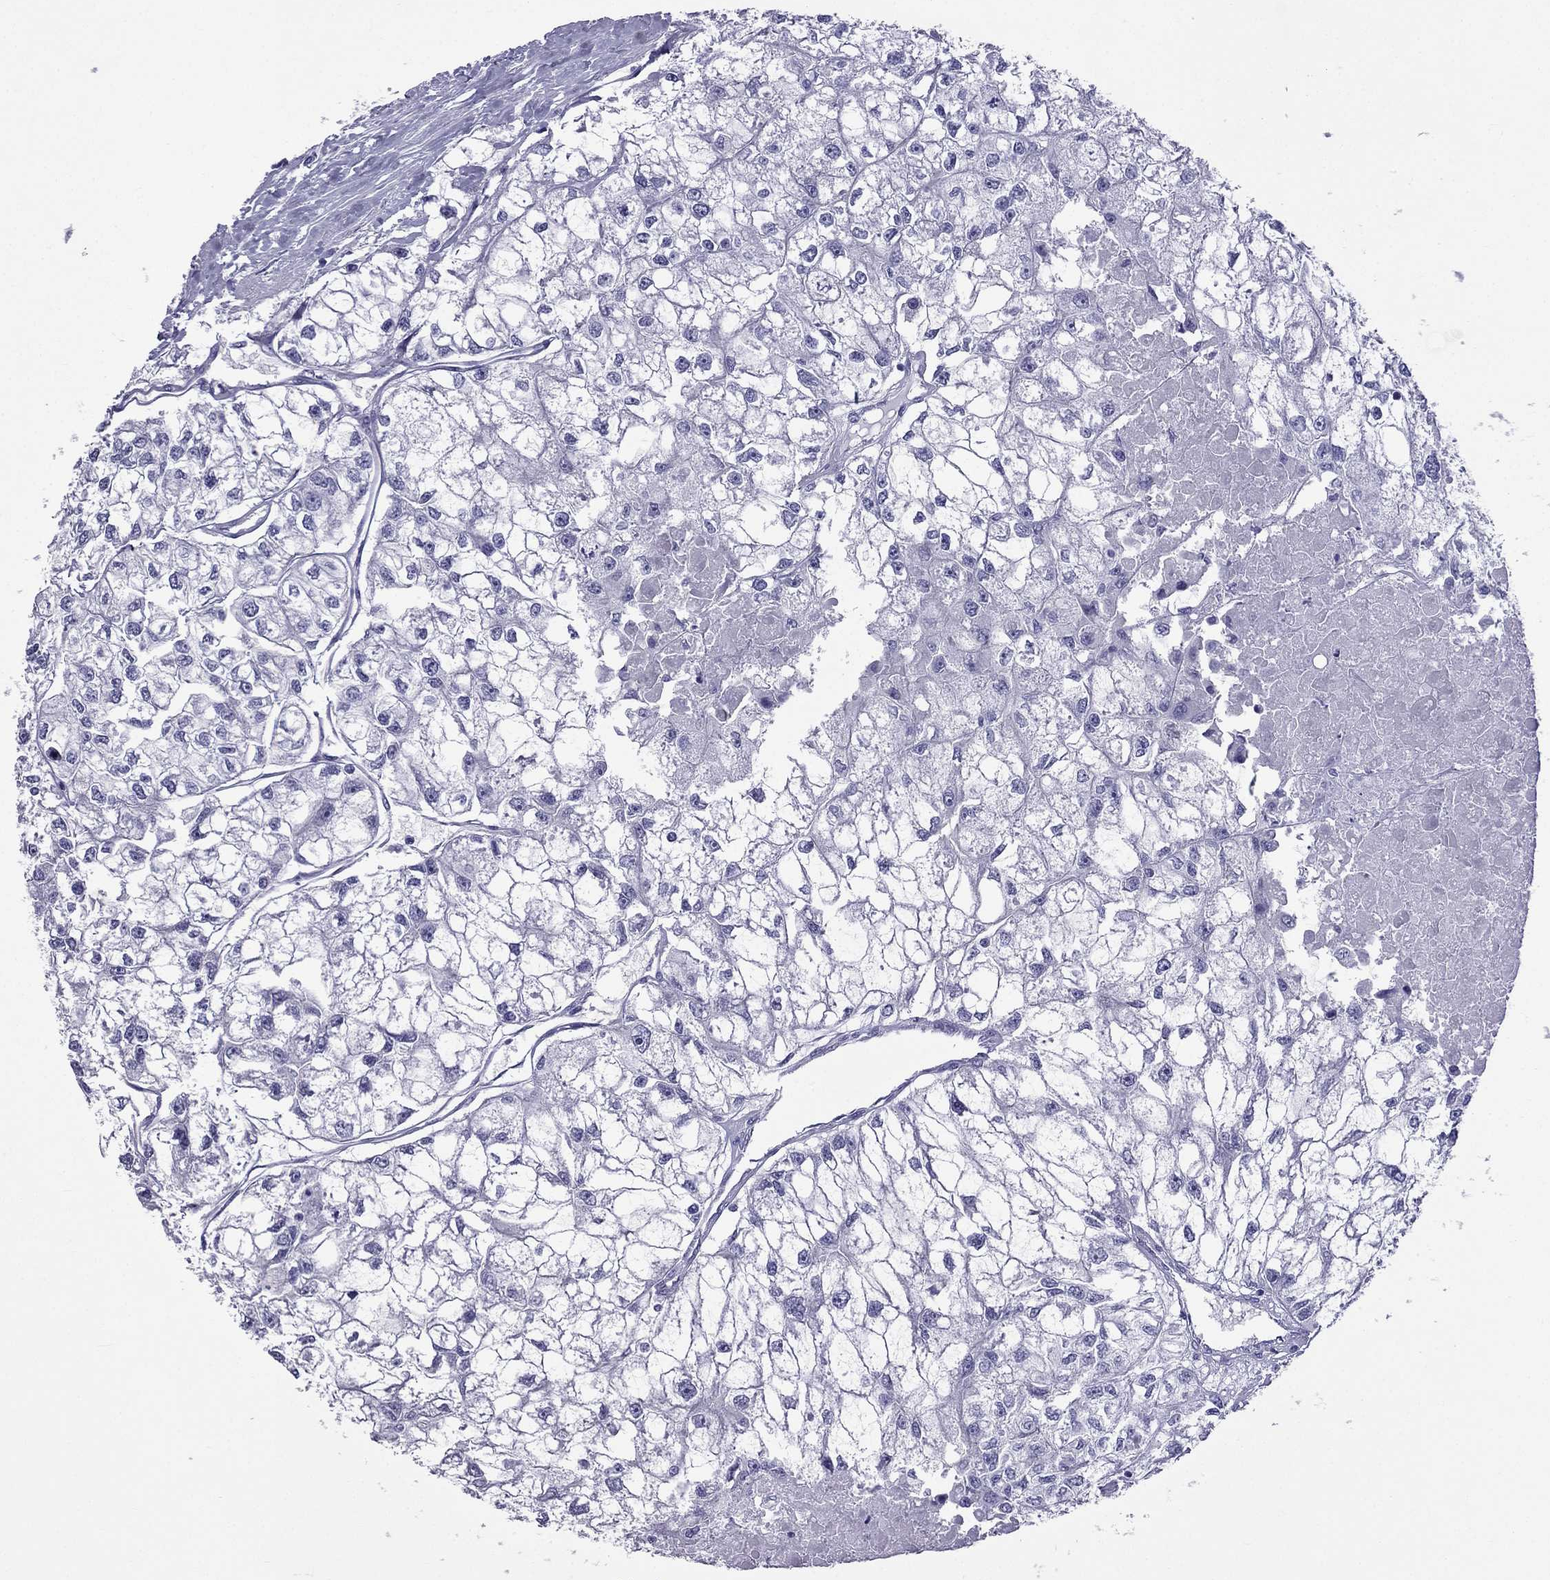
{"staining": {"intensity": "negative", "quantity": "none", "location": "none"}, "tissue": "renal cancer", "cell_type": "Tumor cells", "image_type": "cancer", "snomed": [{"axis": "morphology", "description": "Adenocarcinoma, NOS"}, {"axis": "topography", "description": "Kidney"}], "caption": "Immunohistochemistry (IHC) micrograph of neoplastic tissue: human renal adenocarcinoma stained with DAB demonstrates no significant protein positivity in tumor cells.", "gene": "ARR3", "patient": {"sex": "male", "age": 56}}